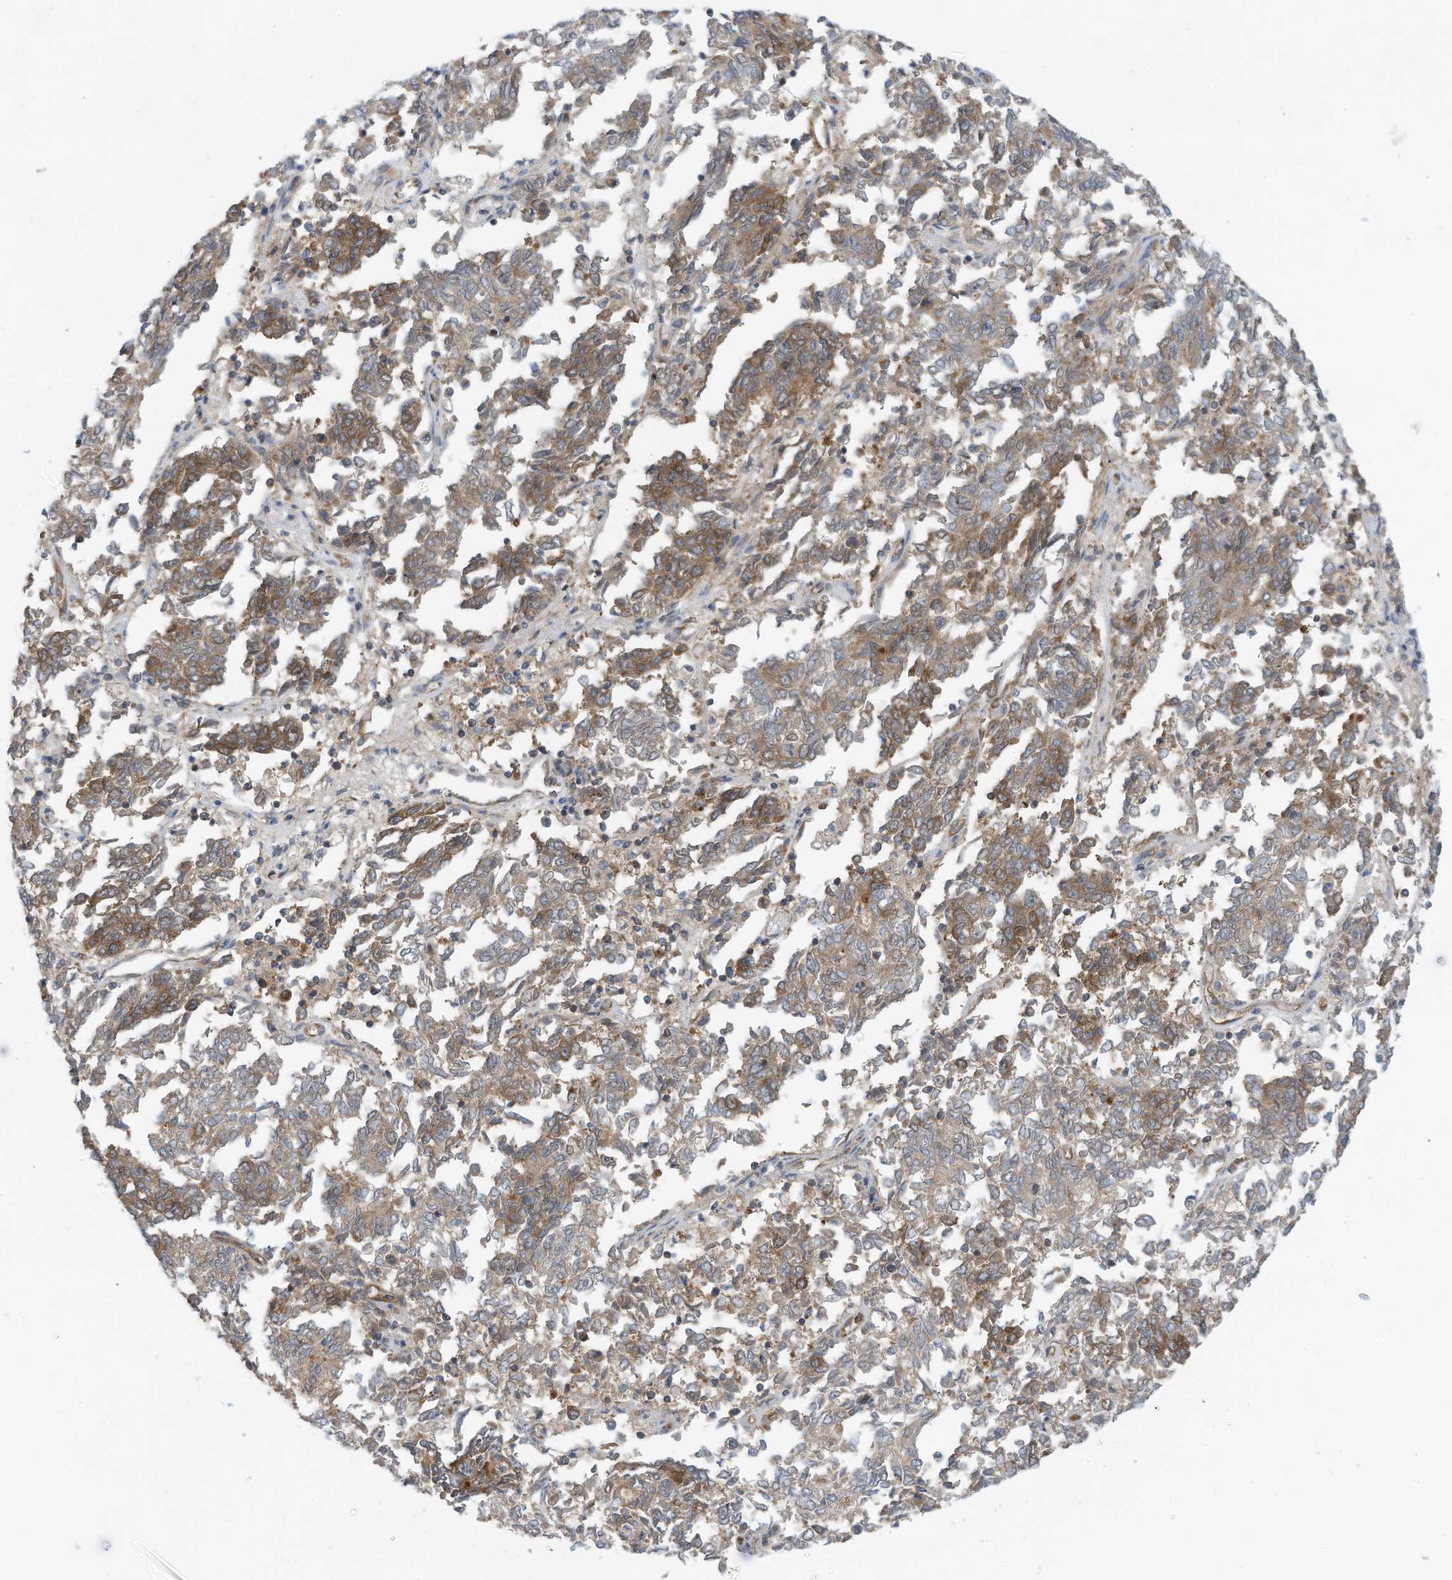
{"staining": {"intensity": "moderate", "quantity": "25%-75%", "location": "cytoplasmic/membranous"}, "tissue": "endometrial cancer", "cell_type": "Tumor cells", "image_type": "cancer", "snomed": [{"axis": "morphology", "description": "Adenocarcinoma, NOS"}, {"axis": "topography", "description": "Endometrium"}], "caption": "High-power microscopy captured an immunohistochemistry photomicrograph of endometrial cancer, revealing moderate cytoplasmic/membranous positivity in approximately 25%-75% of tumor cells.", "gene": "REPS1", "patient": {"sex": "female", "age": 80}}